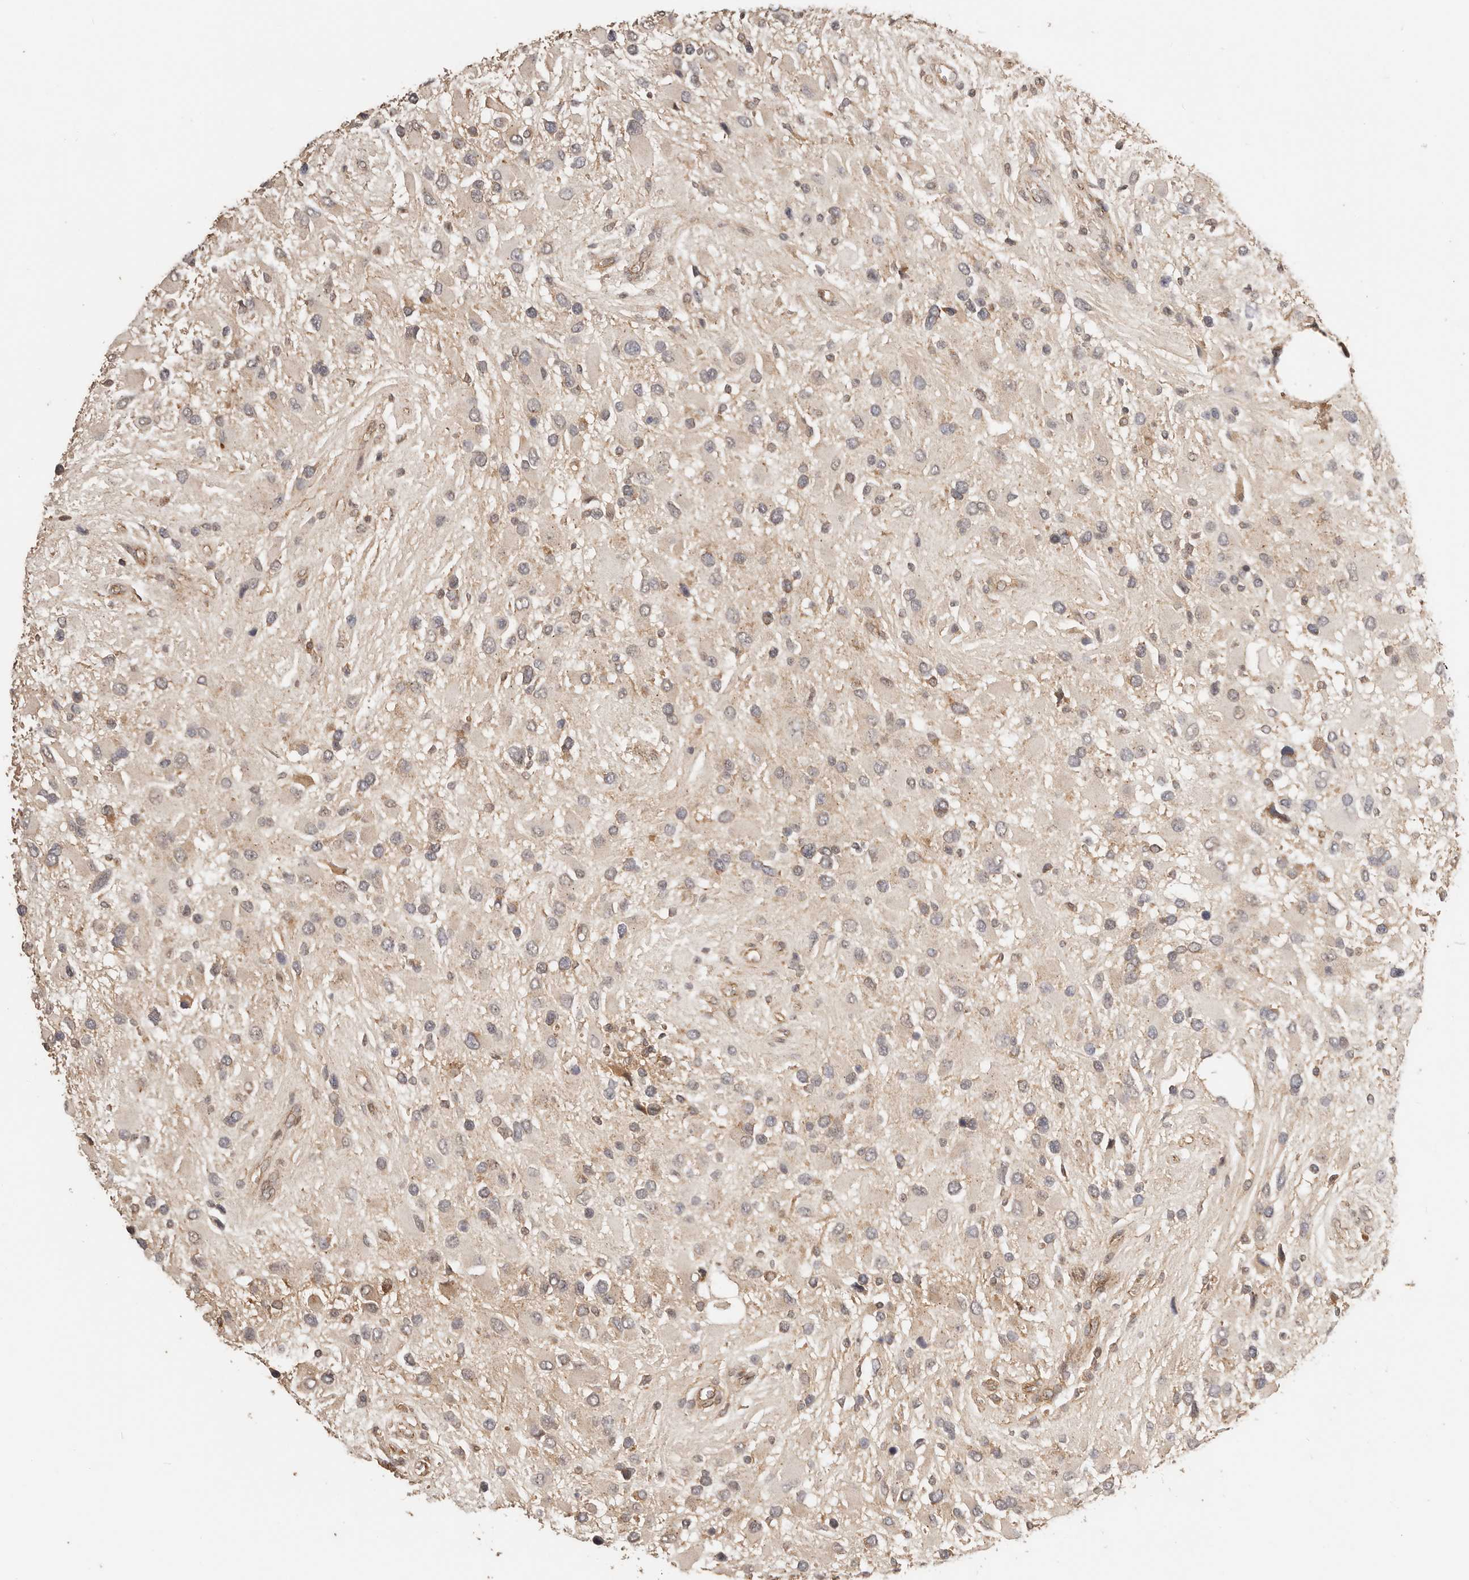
{"staining": {"intensity": "negative", "quantity": "none", "location": "none"}, "tissue": "glioma", "cell_type": "Tumor cells", "image_type": "cancer", "snomed": [{"axis": "morphology", "description": "Glioma, malignant, High grade"}, {"axis": "topography", "description": "Brain"}], "caption": "Tumor cells are negative for brown protein staining in glioma.", "gene": "AFDN", "patient": {"sex": "male", "age": 53}}